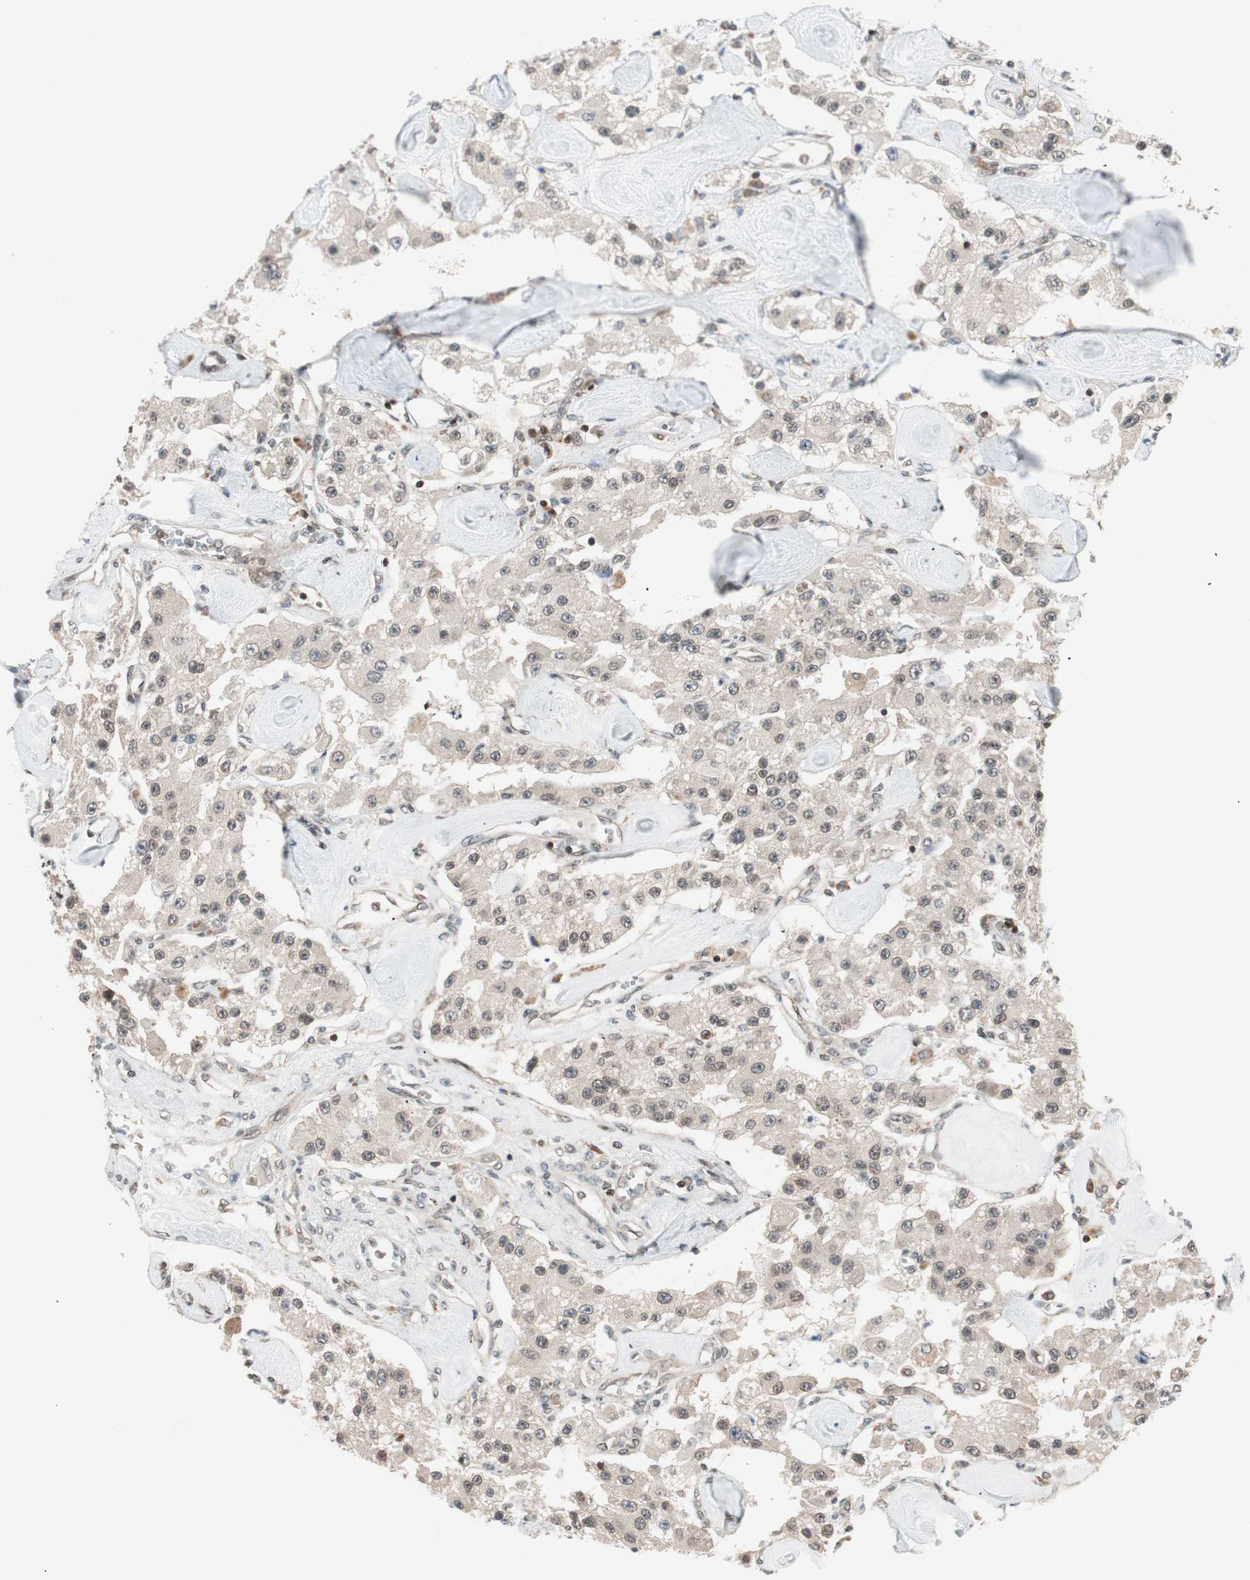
{"staining": {"intensity": "weak", "quantity": "<25%", "location": "cytoplasmic/membranous"}, "tissue": "carcinoid", "cell_type": "Tumor cells", "image_type": "cancer", "snomed": [{"axis": "morphology", "description": "Carcinoid, malignant, NOS"}, {"axis": "topography", "description": "Pancreas"}], "caption": "Immunohistochemistry of carcinoid displays no staining in tumor cells.", "gene": "UBE2I", "patient": {"sex": "male", "age": 41}}